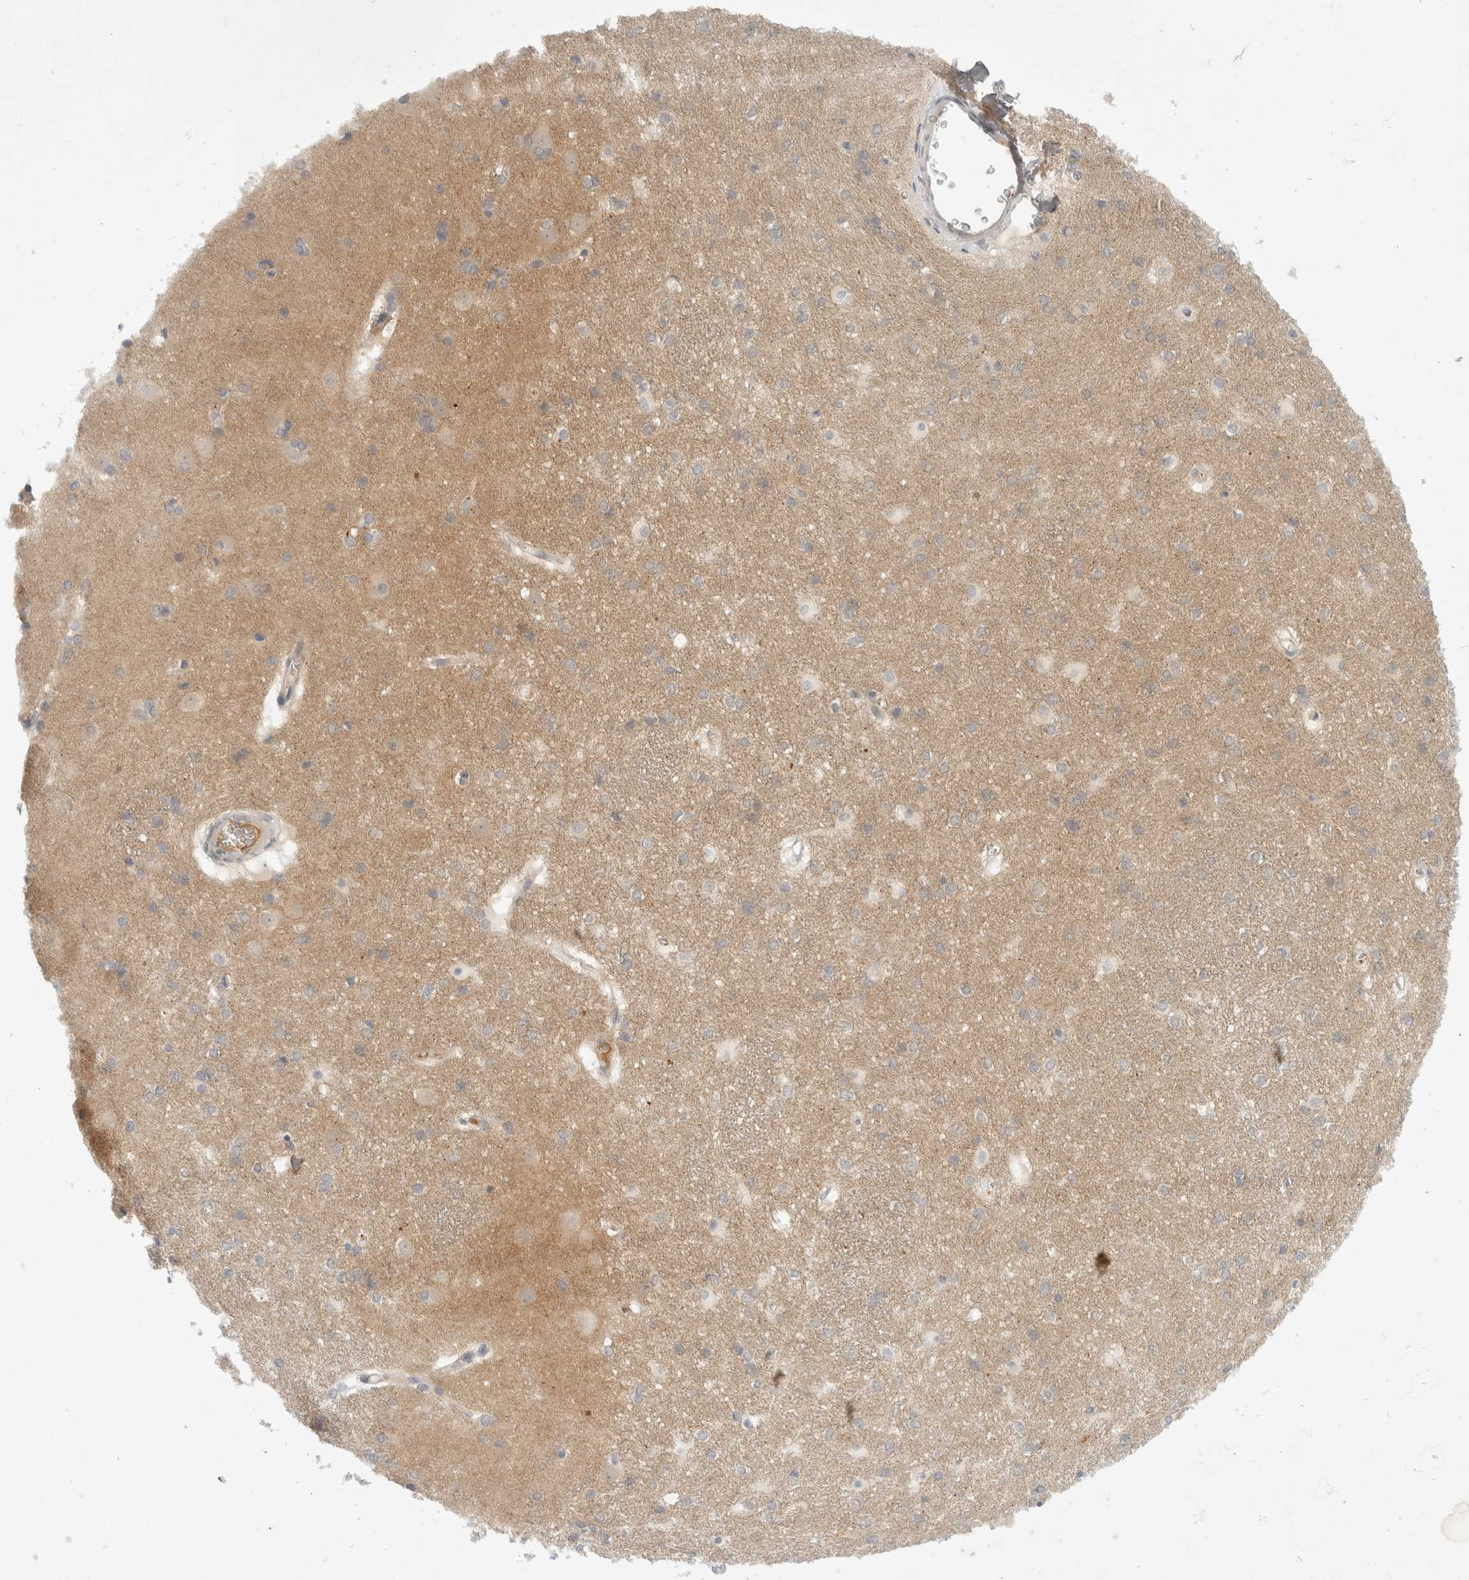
{"staining": {"intensity": "negative", "quantity": "none", "location": "none"}, "tissue": "caudate", "cell_type": "Glial cells", "image_type": "normal", "snomed": [{"axis": "morphology", "description": "Normal tissue, NOS"}, {"axis": "topography", "description": "Lateral ventricle wall"}], "caption": "Image shows no significant protein expression in glial cells of unremarkable caudate. (Brightfield microscopy of DAB (3,3'-diaminobenzidine) immunohistochemistry at high magnification).", "gene": "TOM1L2", "patient": {"sex": "female", "age": 19}}